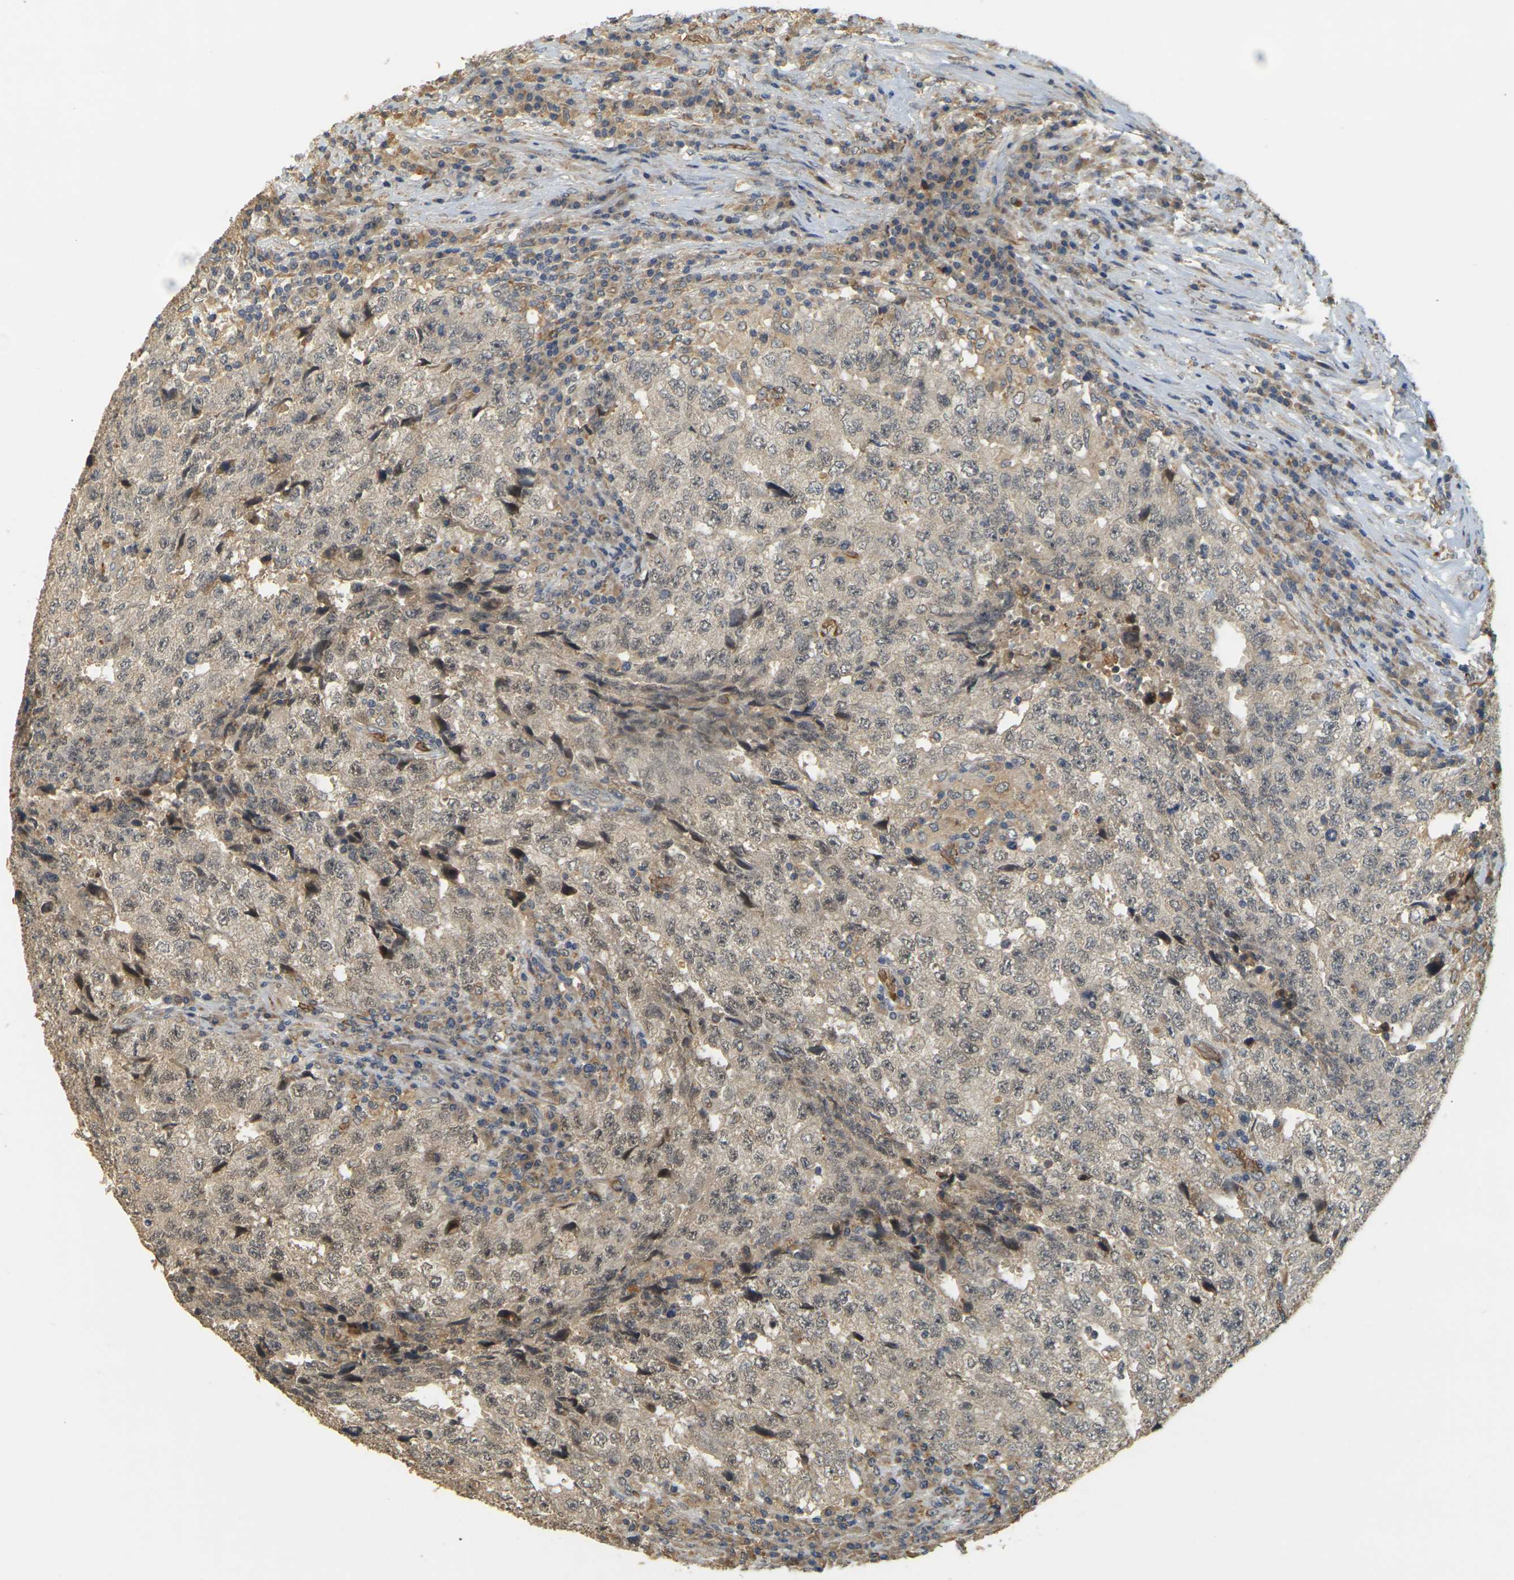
{"staining": {"intensity": "weak", "quantity": "25%-75%", "location": "cytoplasmic/membranous"}, "tissue": "testis cancer", "cell_type": "Tumor cells", "image_type": "cancer", "snomed": [{"axis": "morphology", "description": "Necrosis, NOS"}, {"axis": "morphology", "description": "Carcinoma, Embryonal, NOS"}, {"axis": "topography", "description": "Testis"}], "caption": "Testis cancer (embryonal carcinoma) stained for a protein (brown) reveals weak cytoplasmic/membranous positive positivity in approximately 25%-75% of tumor cells.", "gene": "MEGF9", "patient": {"sex": "male", "age": 19}}